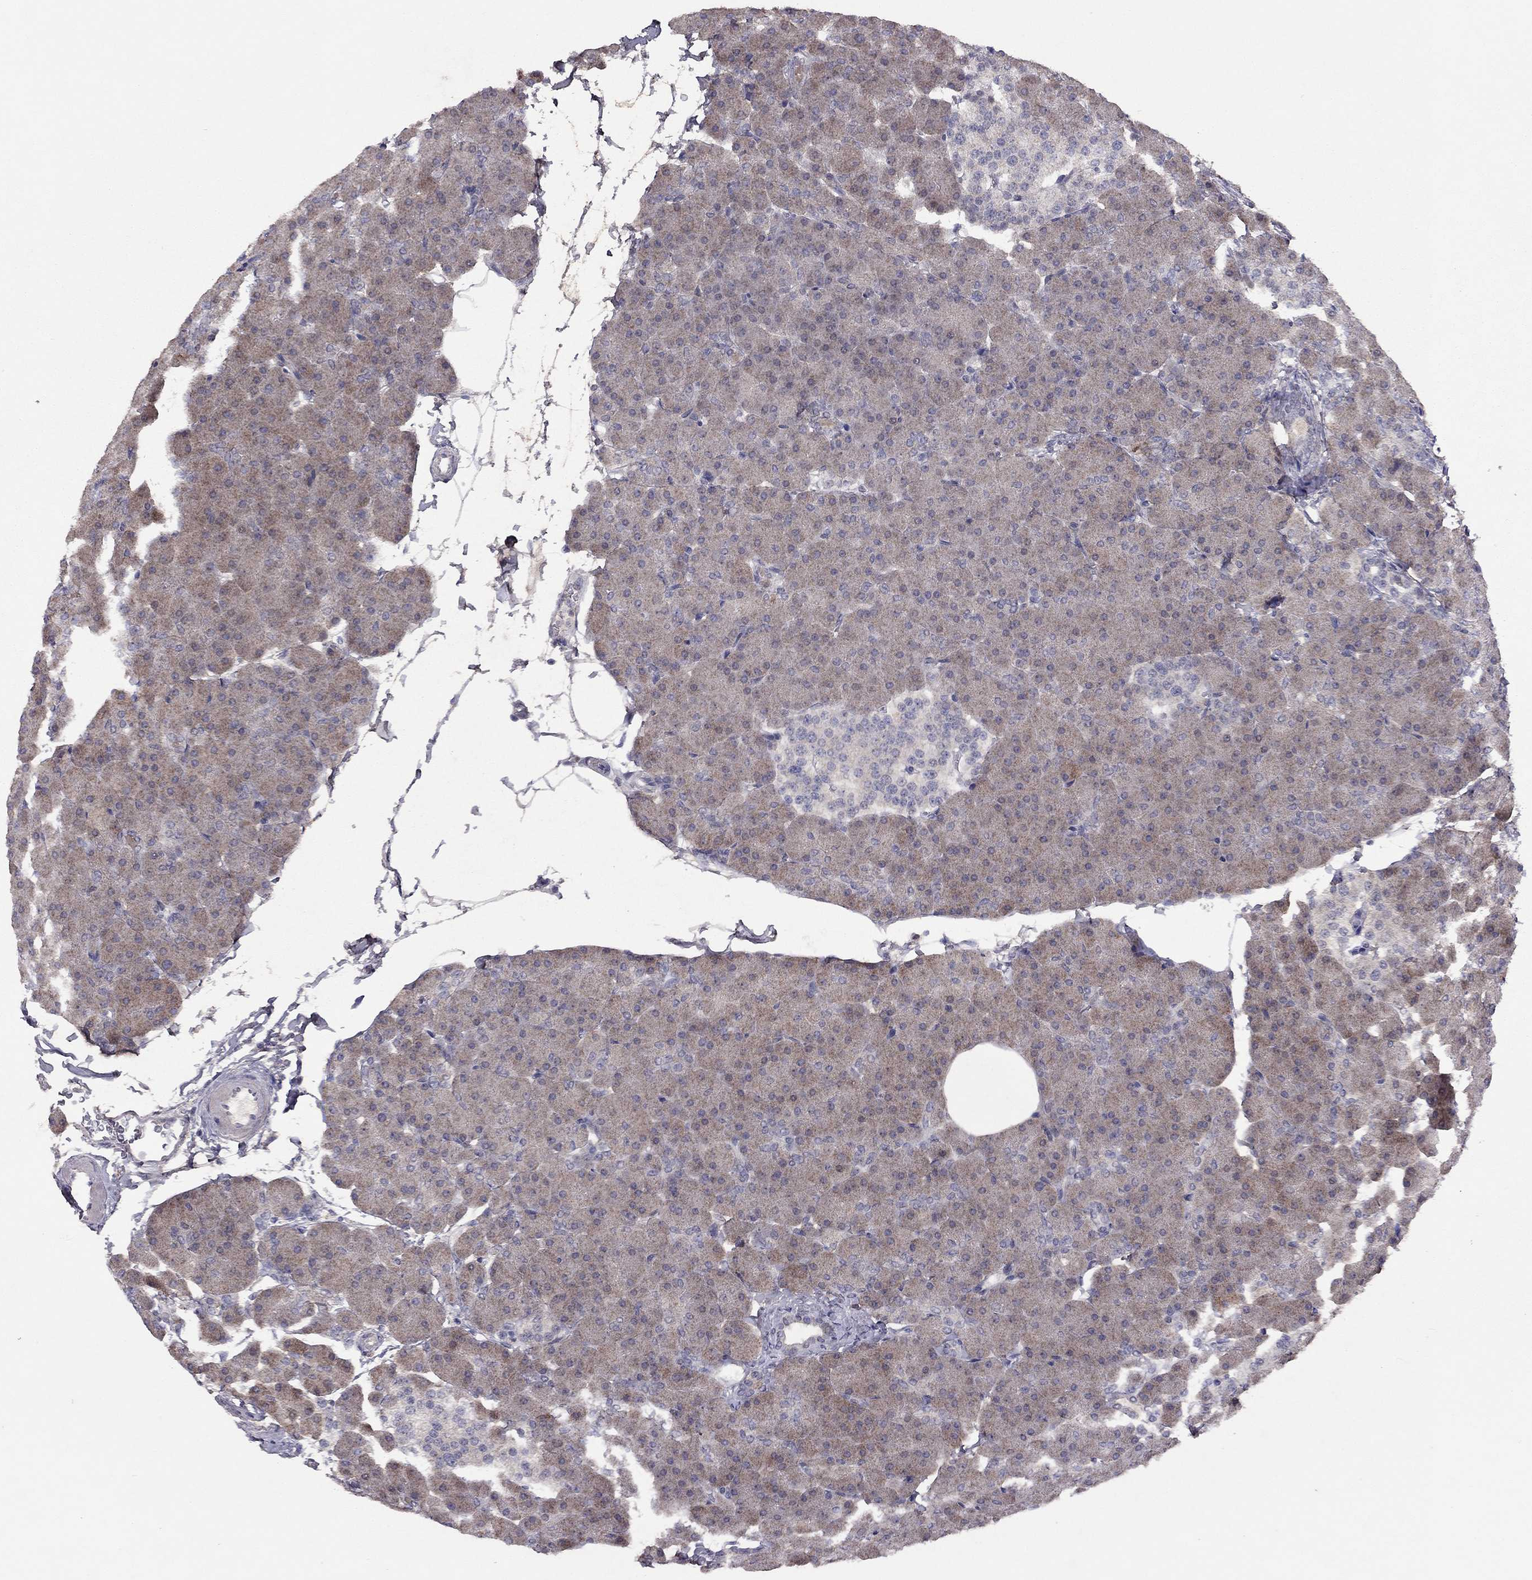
{"staining": {"intensity": "moderate", "quantity": ">75%", "location": "cytoplasmic/membranous"}, "tissue": "pancreas", "cell_type": "Exocrine glandular cells", "image_type": "normal", "snomed": [{"axis": "morphology", "description": "Normal tissue, NOS"}, {"axis": "topography", "description": "Pancreas"}], "caption": "Protein positivity by immunohistochemistry (IHC) demonstrates moderate cytoplasmic/membranous staining in about >75% of exocrine glandular cells in benign pancreas. (IHC, brightfield microscopy, high magnification).", "gene": "ESR2", "patient": {"sex": "male", "age": 35}}